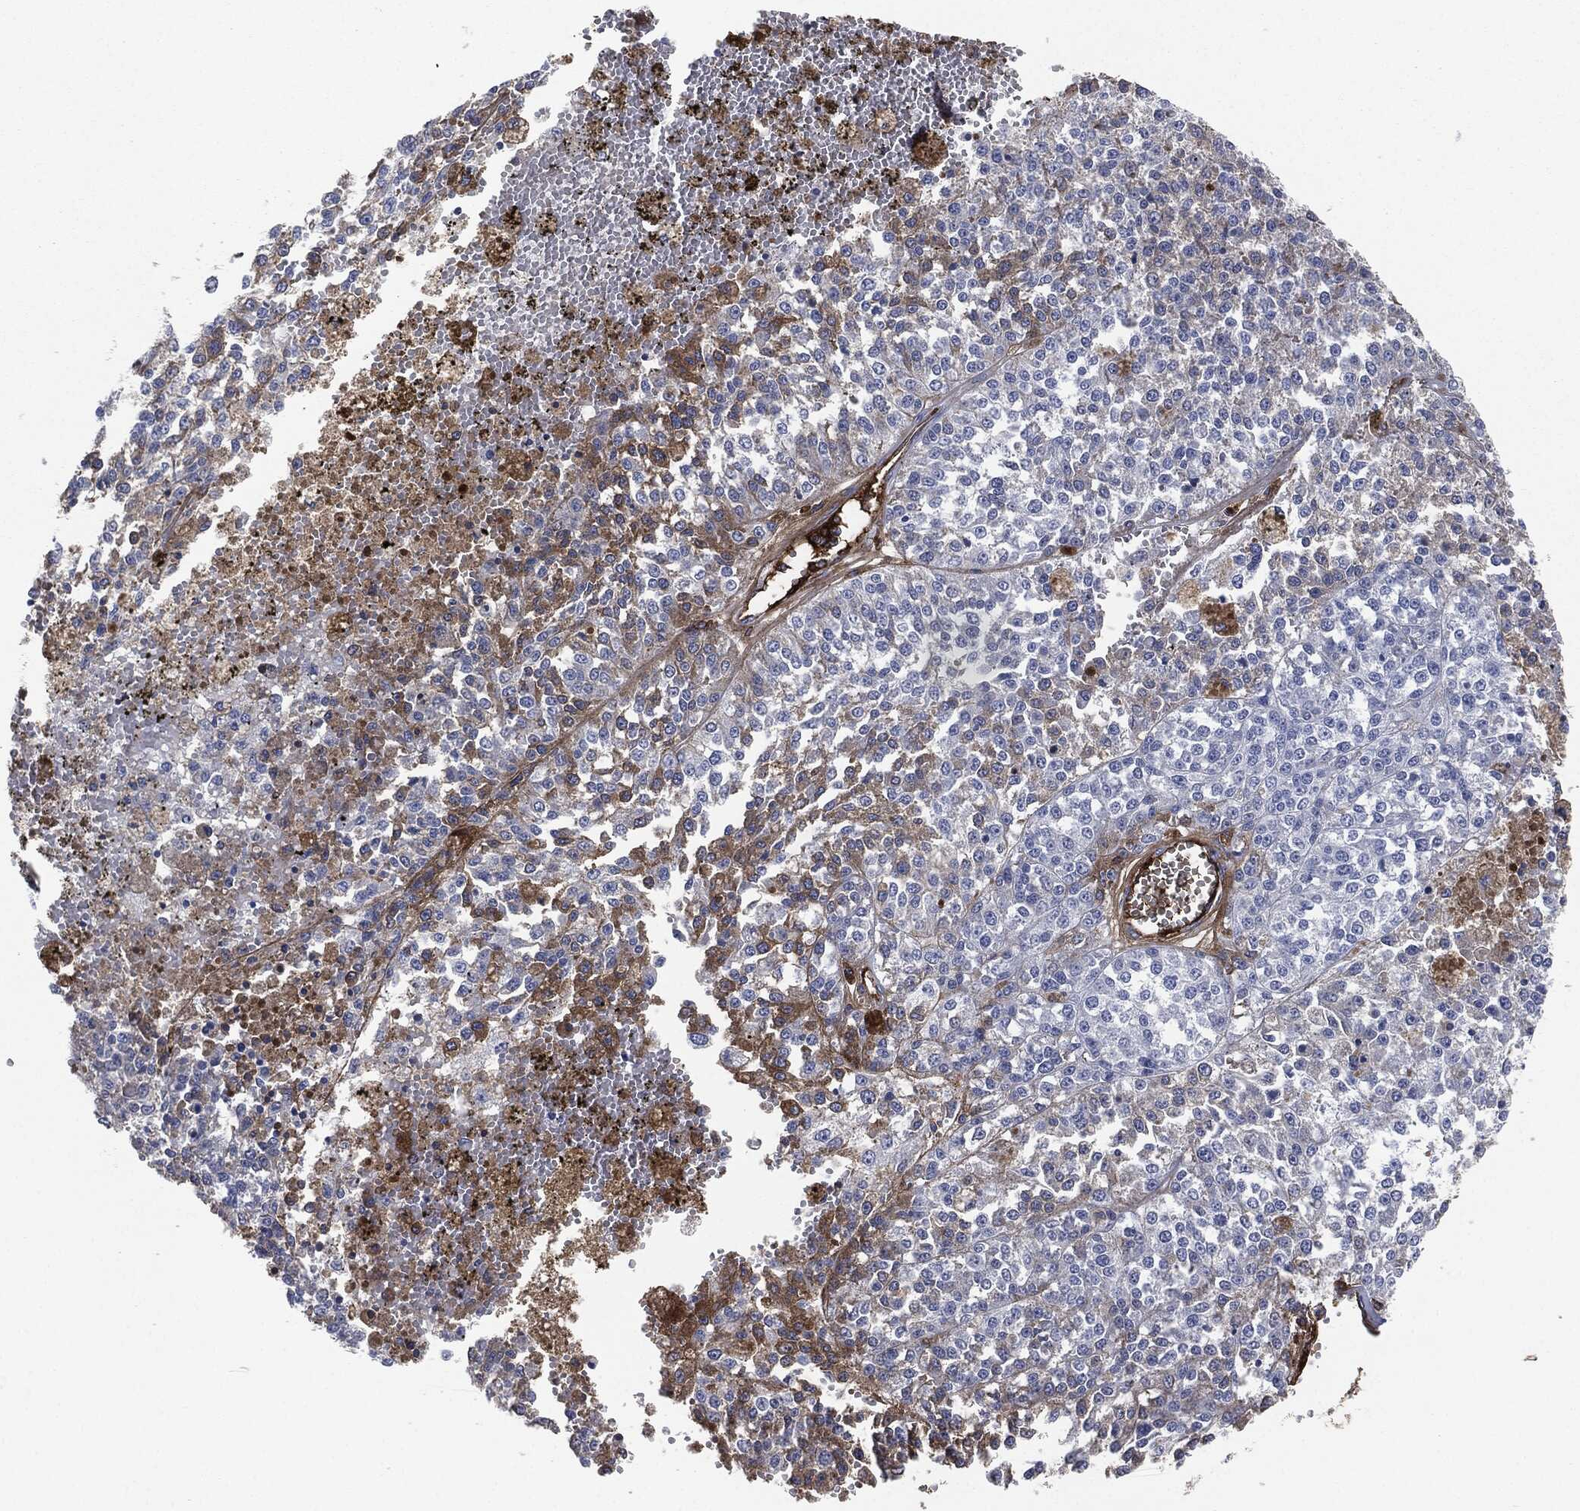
{"staining": {"intensity": "moderate", "quantity": "<25%", "location": "cytoplasmic/membranous"}, "tissue": "melanoma", "cell_type": "Tumor cells", "image_type": "cancer", "snomed": [{"axis": "morphology", "description": "Malignant melanoma, Metastatic site"}, {"axis": "topography", "description": "Lymph node"}], "caption": "Malignant melanoma (metastatic site) stained with immunohistochemistry (IHC) displays moderate cytoplasmic/membranous positivity in about <25% of tumor cells.", "gene": "APOB", "patient": {"sex": "female", "age": 64}}